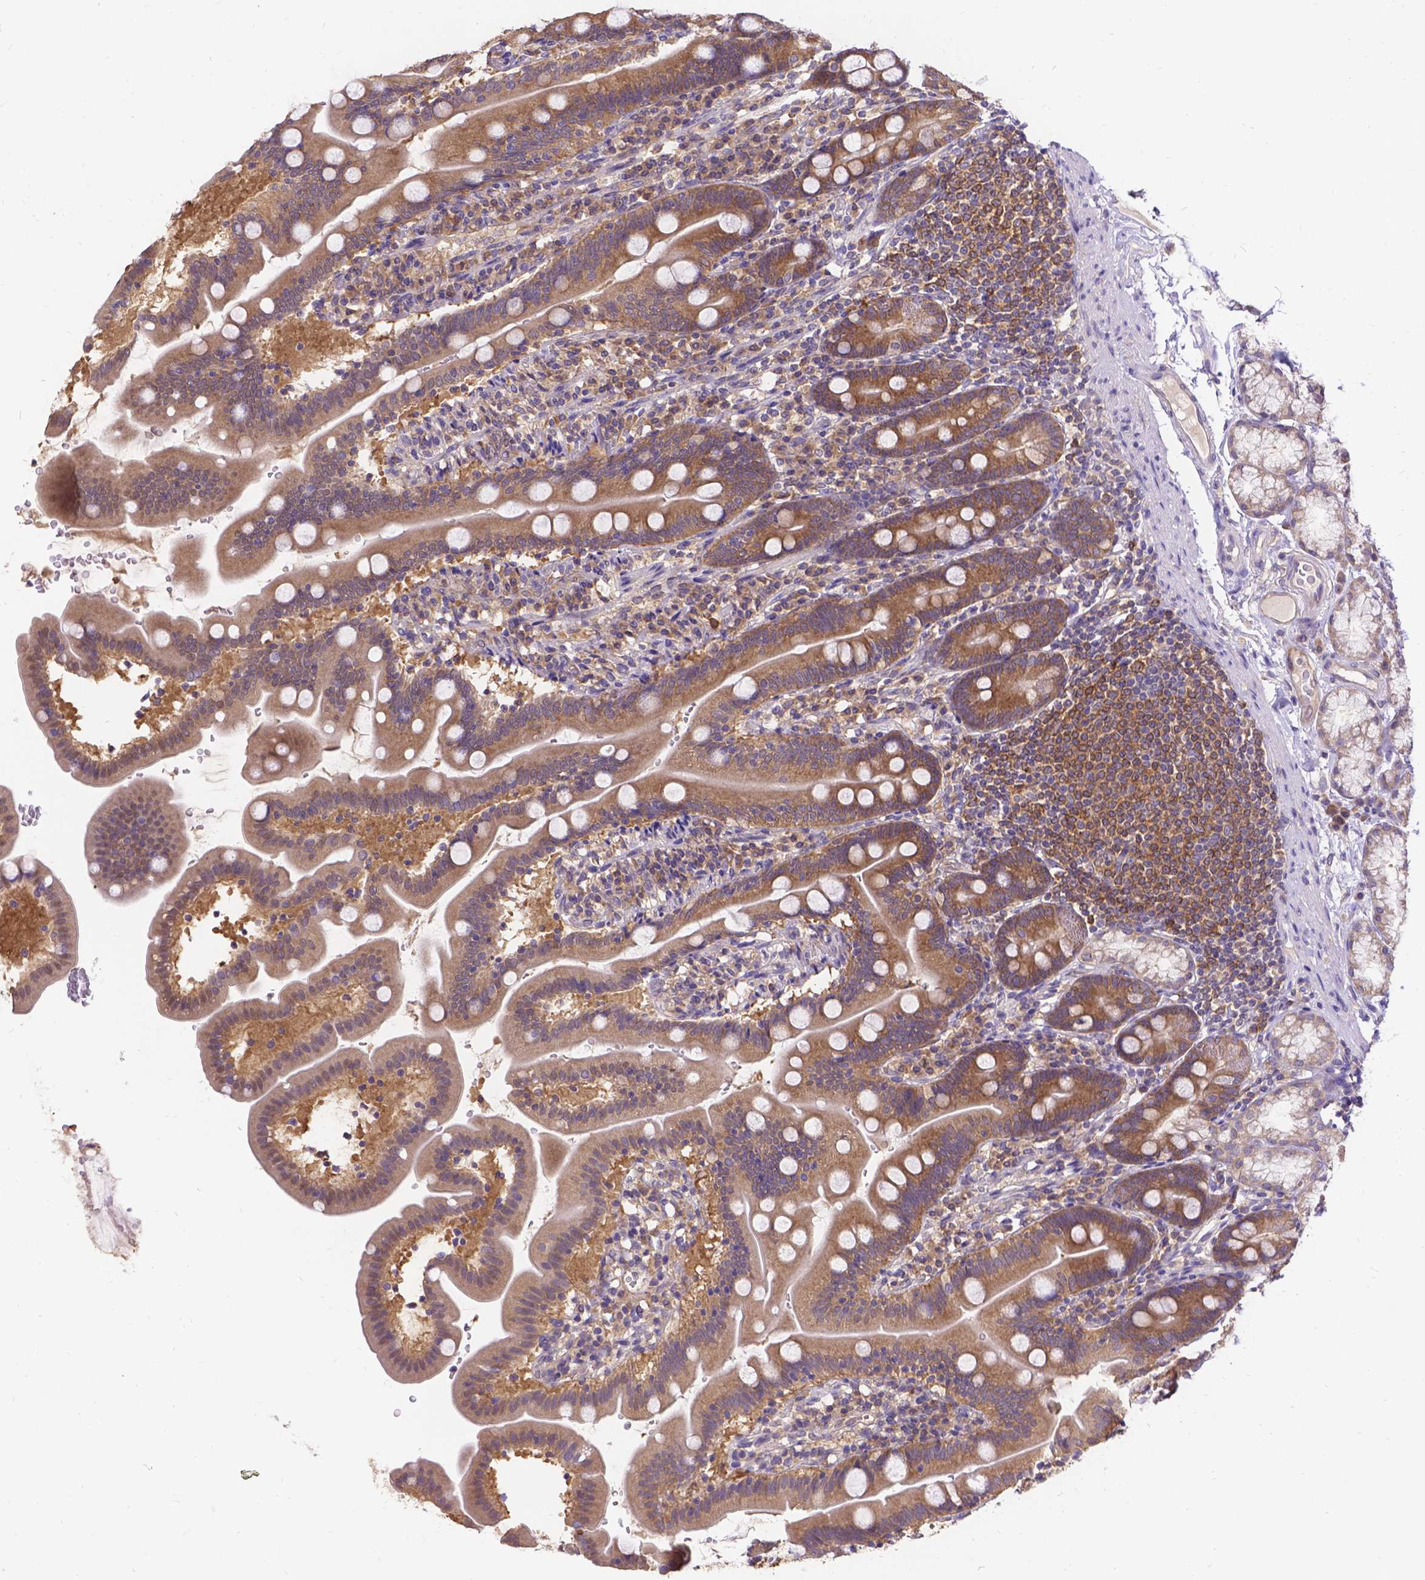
{"staining": {"intensity": "moderate", "quantity": ">75%", "location": "cytoplasmic/membranous"}, "tissue": "duodenum", "cell_type": "Glandular cells", "image_type": "normal", "snomed": [{"axis": "morphology", "description": "Normal tissue, NOS"}, {"axis": "topography", "description": "Duodenum"}], "caption": "Brown immunohistochemical staining in unremarkable human duodenum exhibits moderate cytoplasmic/membranous positivity in about >75% of glandular cells. (DAB (3,3'-diaminobenzidine) IHC, brown staining for protein, blue staining for nuclei).", "gene": "DENND6A", "patient": {"sex": "female", "age": 67}}